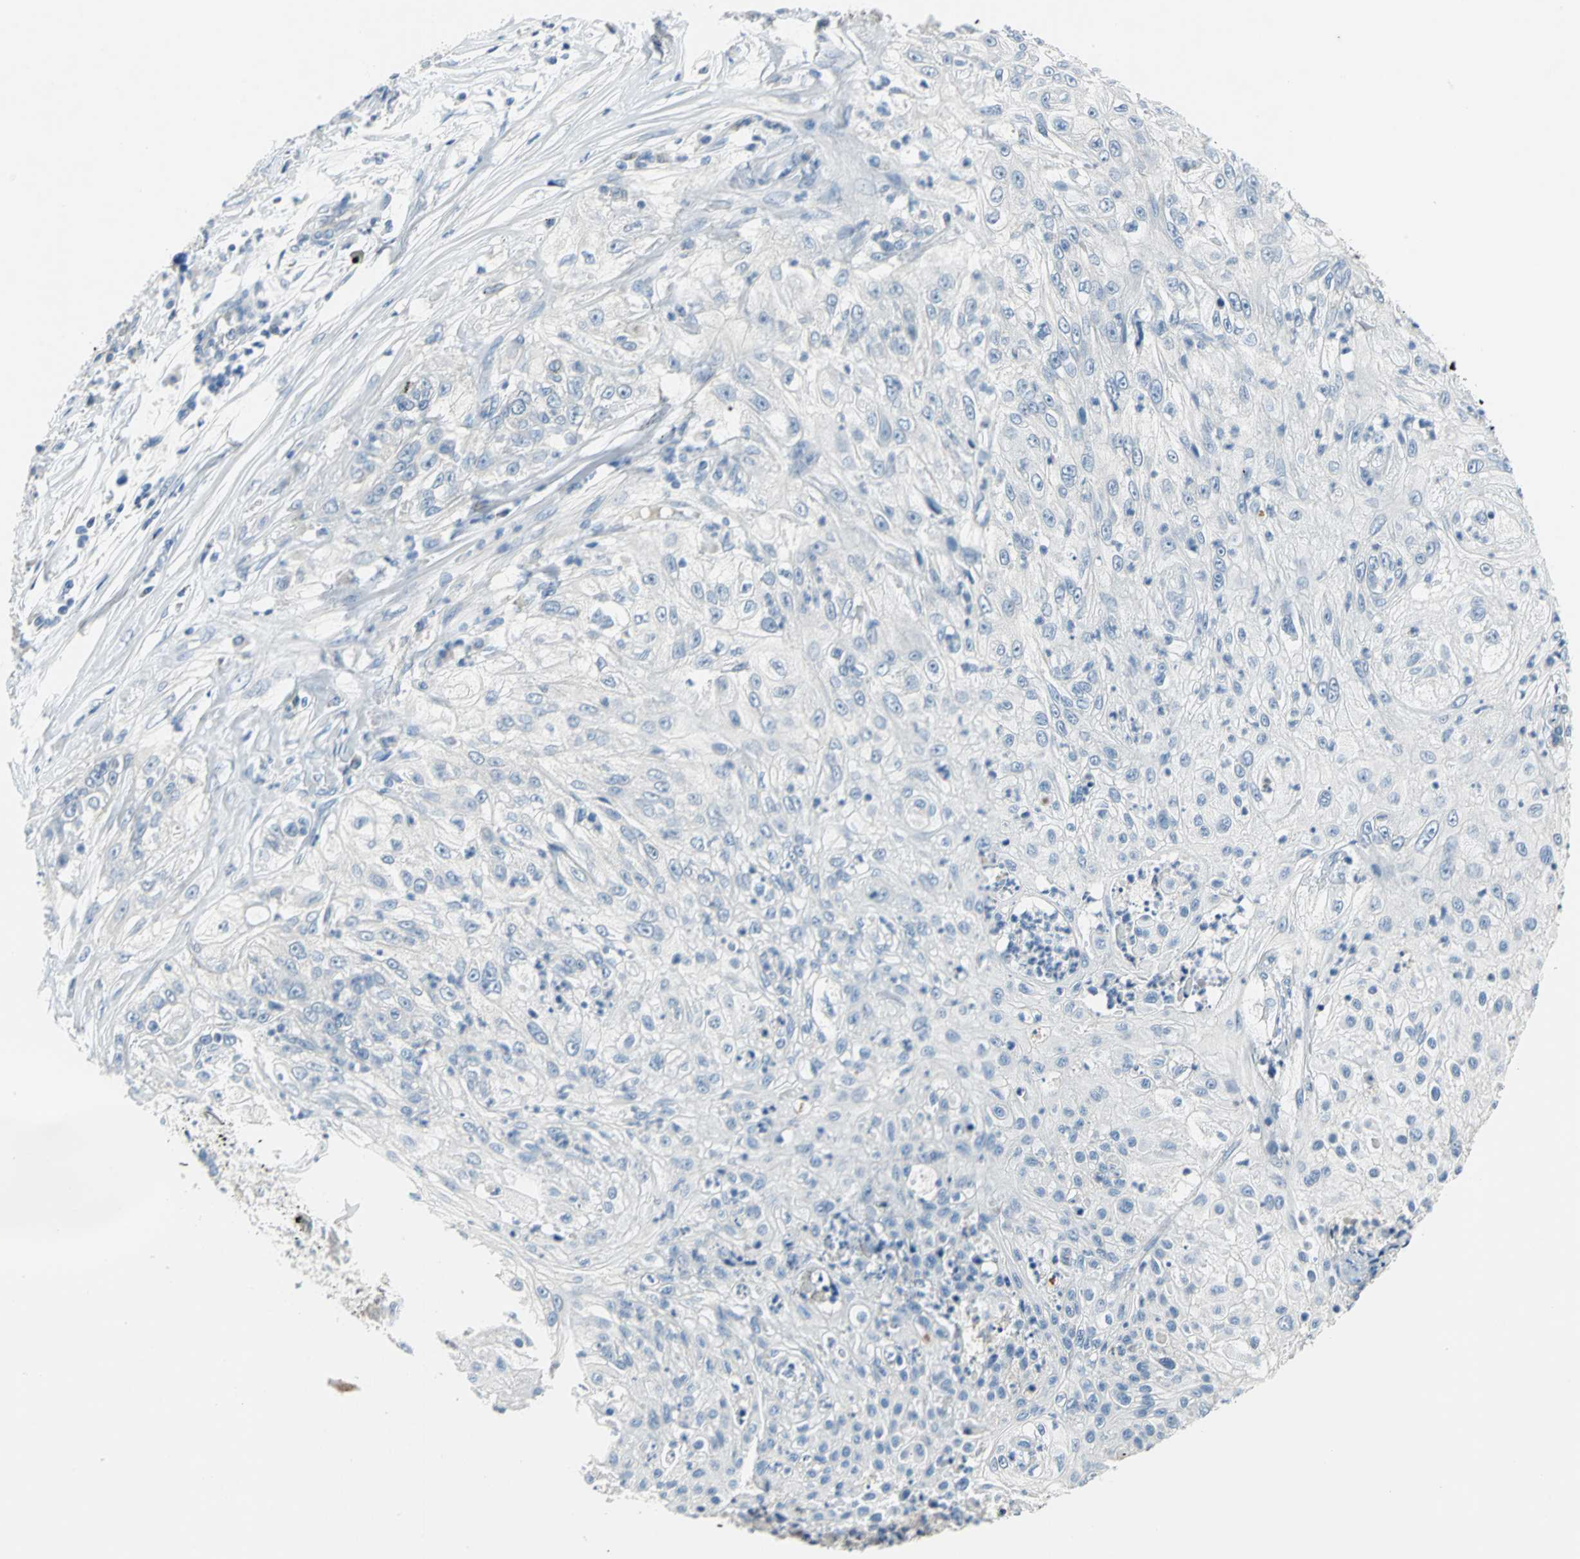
{"staining": {"intensity": "negative", "quantity": "none", "location": "none"}, "tissue": "lung cancer", "cell_type": "Tumor cells", "image_type": "cancer", "snomed": [{"axis": "morphology", "description": "Inflammation, NOS"}, {"axis": "morphology", "description": "Squamous cell carcinoma, NOS"}, {"axis": "topography", "description": "Lymph node"}, {"axis": "topography", "description": "Soft tissue"}, {"axis": "topography", "description": "Lung"}], "caption": "The immunohistochemistry photomicrograph has no significant expression in tumor cells of squamous cell carcinoma (lung) tissue.", "gene": "PTGDS", "patient": {"sex": "male", "age": 66}}